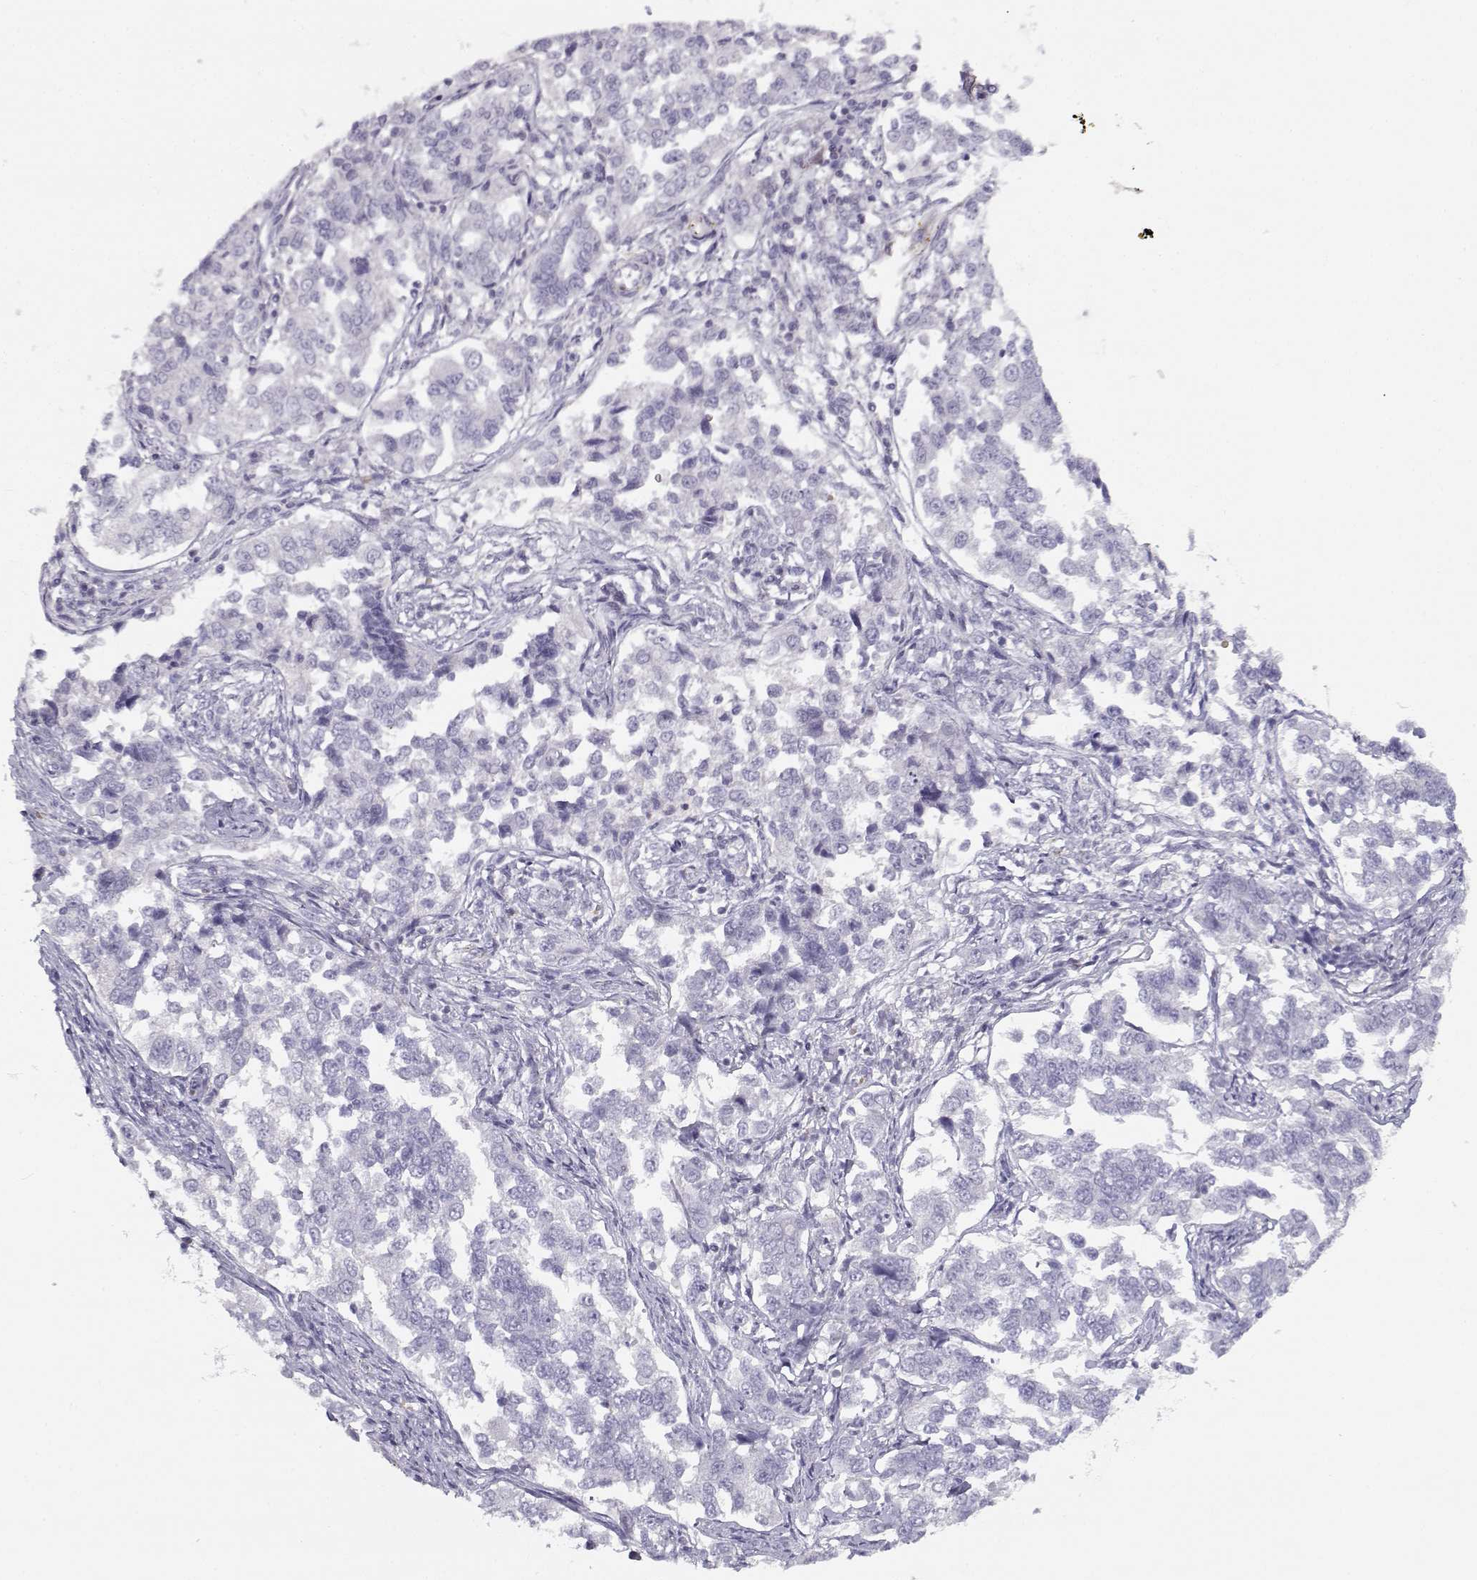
{"staining": {"intensity": "negative", "quantity": "none", "location": "none"}, "tissue": "endometrial cancer", "cell_type": "Tumor cells", "image_type": "cancer", "snomed": [{"axis": "morphology", "description": "Adenocarcinoma, NOS"}, {"axis": "topography", "description": "Endometrium"}], "caption": "Immunohistochemical staining of endometrial adenocarcinoma demonstrates no significant staining in tumor cells.", "gene": "MYO1A", "patient": {"sex": "female", "age": 43}}